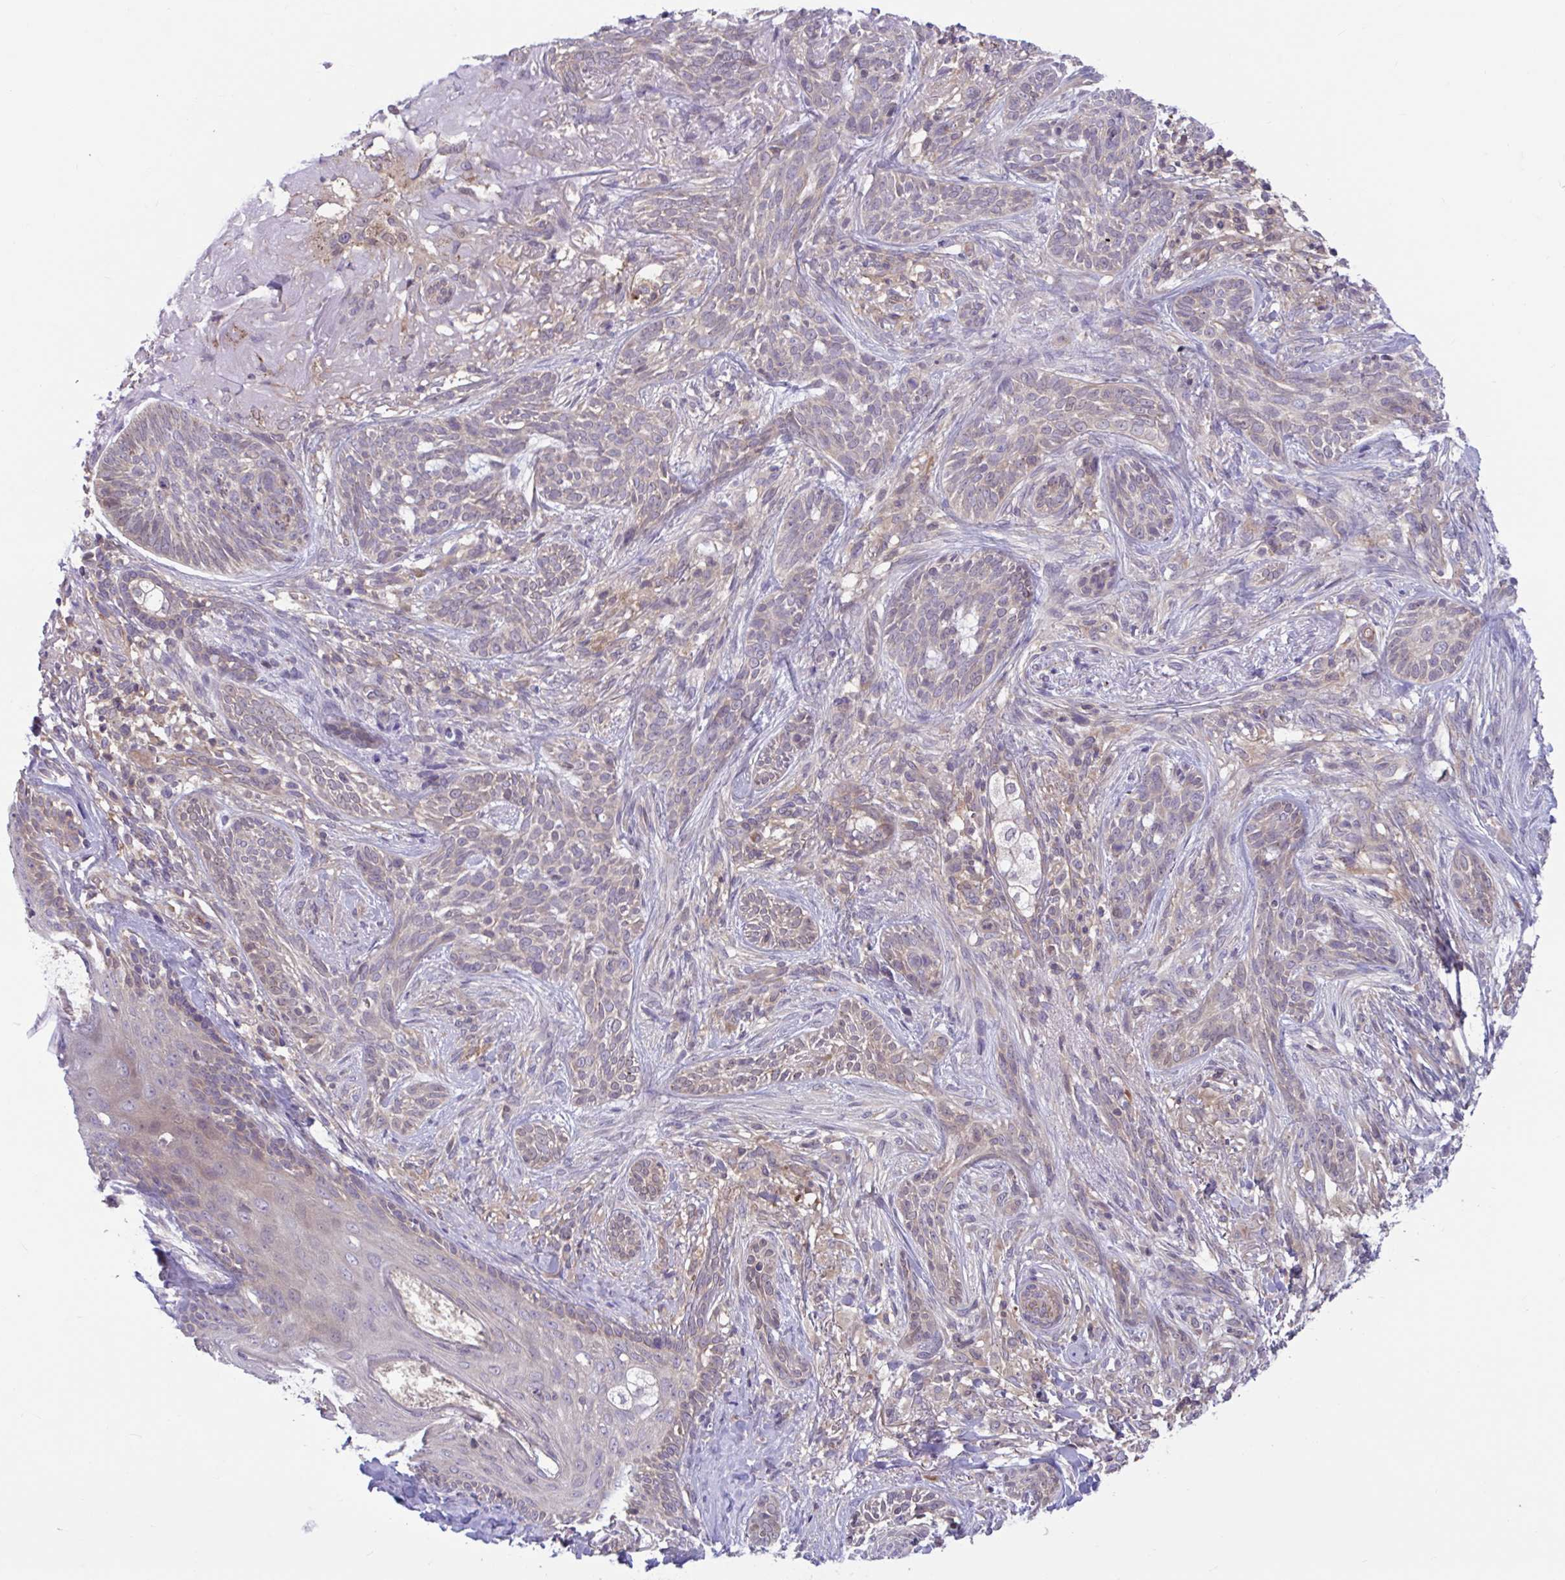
{"staining": {"intensity": "weak", "quantity": "25%-75%", "location": "cytoplasmic/membranous"}, "tissue": "skin cancer", "cell_type": "Tumor cells", "image_type": "cancer", "snomed": [{"axis": "morphology", "description": "Basal cell carcinoma"}, {"axis": "topography", "description": "Skin"}], "caption": "Immunohistochemistry (IHC) staining of basal cell carcinoma (skin), which demonstrates low levels of weak cytoplasmic/membranous staining in approximately 25%-75% of tumor cells indicating weak cytoplasmic/membranous protein expression. The staining was performed using DAB (3,3'-diaminobenzidine) (brown) for protein detection and nuclei were counterstained in hematoxylin (blue).", "gene": "IST1", "patient": {"sex": "male", "age": 75}}